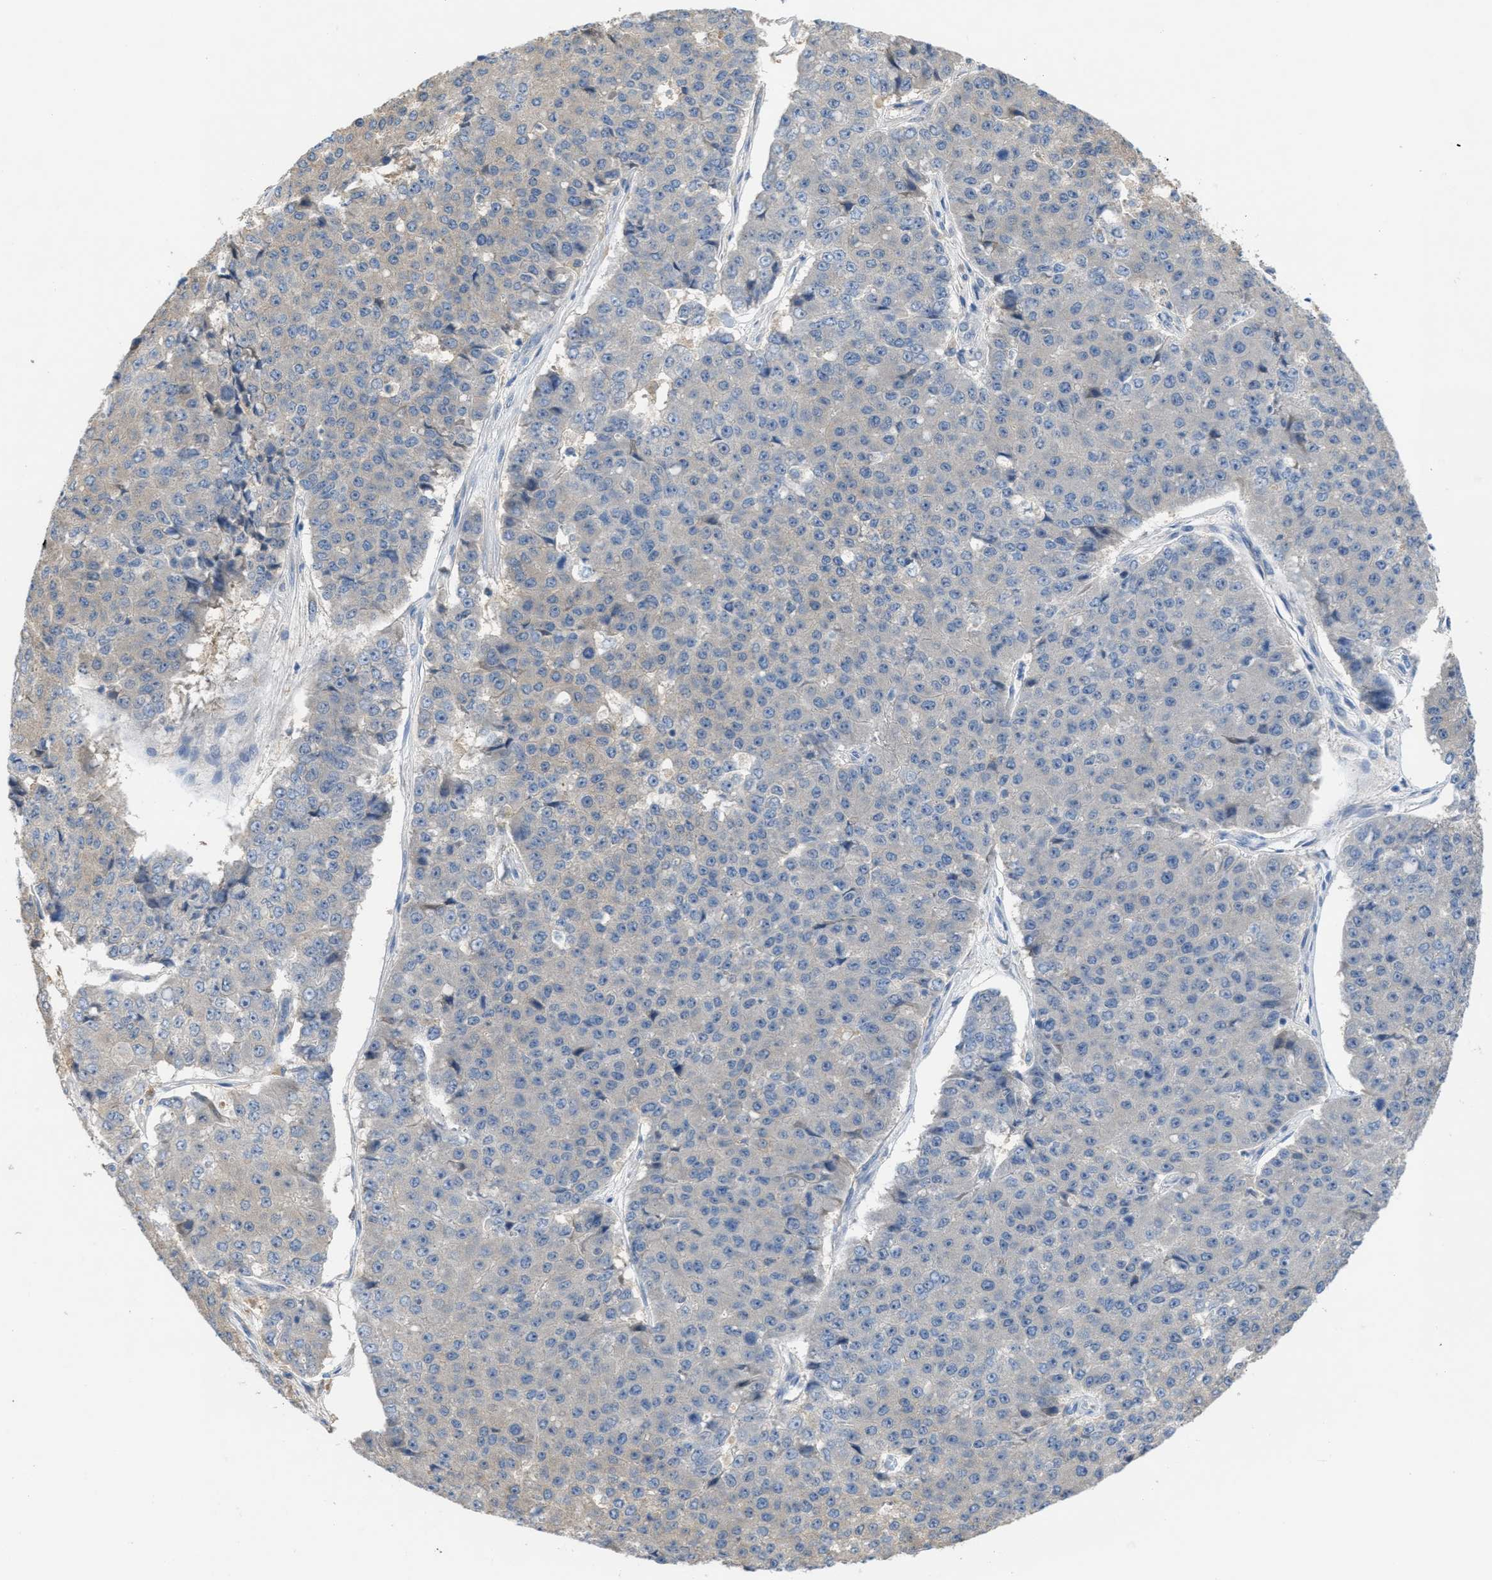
{"staining": {"intensity": "moderate", "quantity": "<25%", "location": "cytoplasmic/membranous"}, "tissue": "pancreatic cancer", "cell_type": "Tumor cells", "image_type": "cancer", "snomed": [{"axis": "morphology", "description": "Adenocarcinoma, NOS"}, {"axis": "topography", "description": "Pancreas"}], "caption": "A brown stain labels moderate cytoplasmic/membranous expression of a protein in adenocarcinoma (pancreatic) tumor cells.", "gene": "UBA5", "patient": {"sex": "male", "age": 50}}